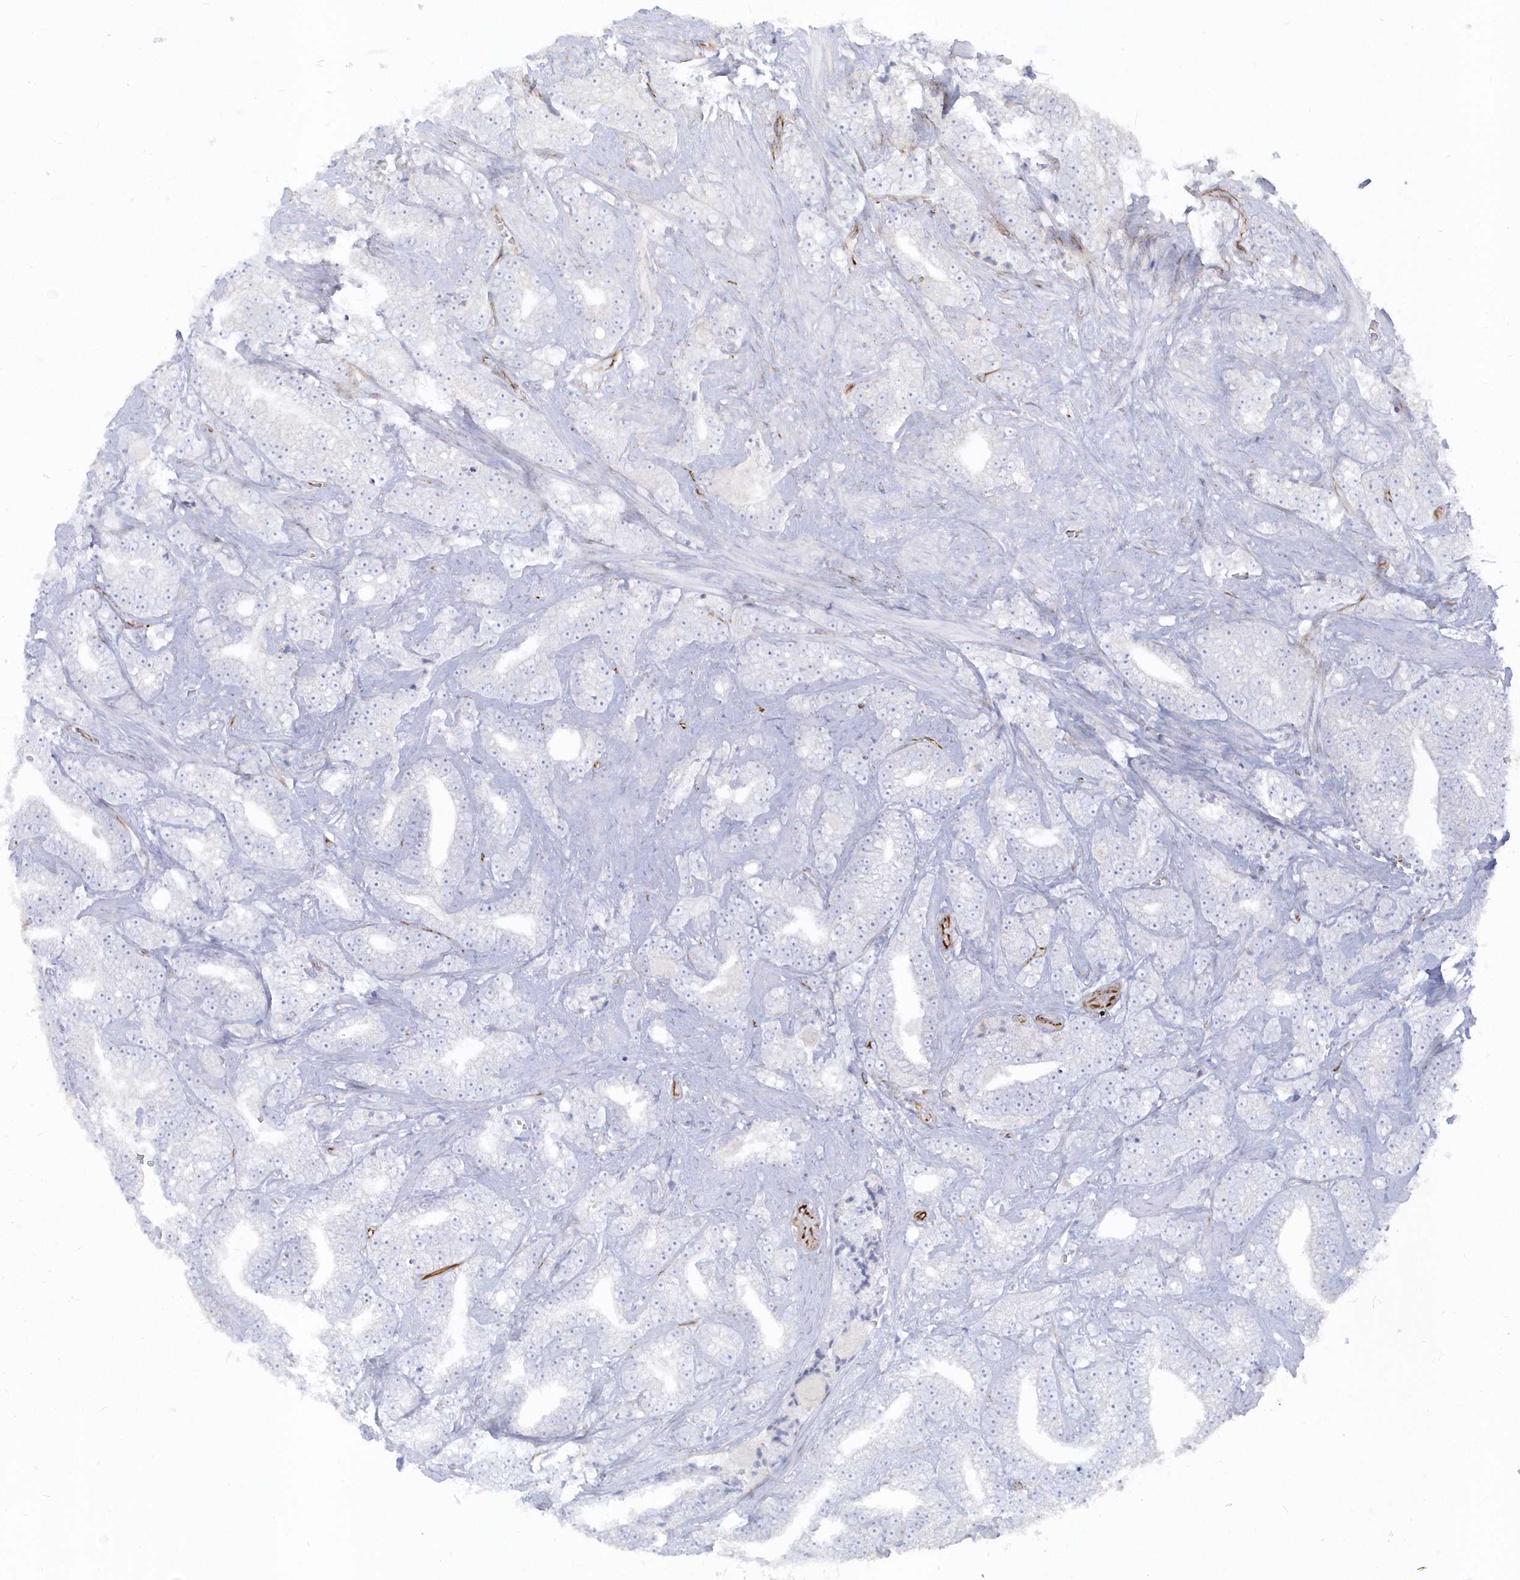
{"staining": {"intensity": "negative", "quantity": "none", "location": "none"}, "tissue": "prostate cancer", "cell_type": "Tumor cells", "image_type": "cancer", "snomed": [{"axis": "morphology", "description": "Adenocarcinoma, High grade"}, {"axis": "topography", "description": "Prostate and seminal vesicle, NOS"}], "caption": "Tumor cells show no significant staining in prostate cancer (adenocarcinoma (high-grade)).", "gene": "PPIL6", "patient": {"sex": "male", "age": 67}}